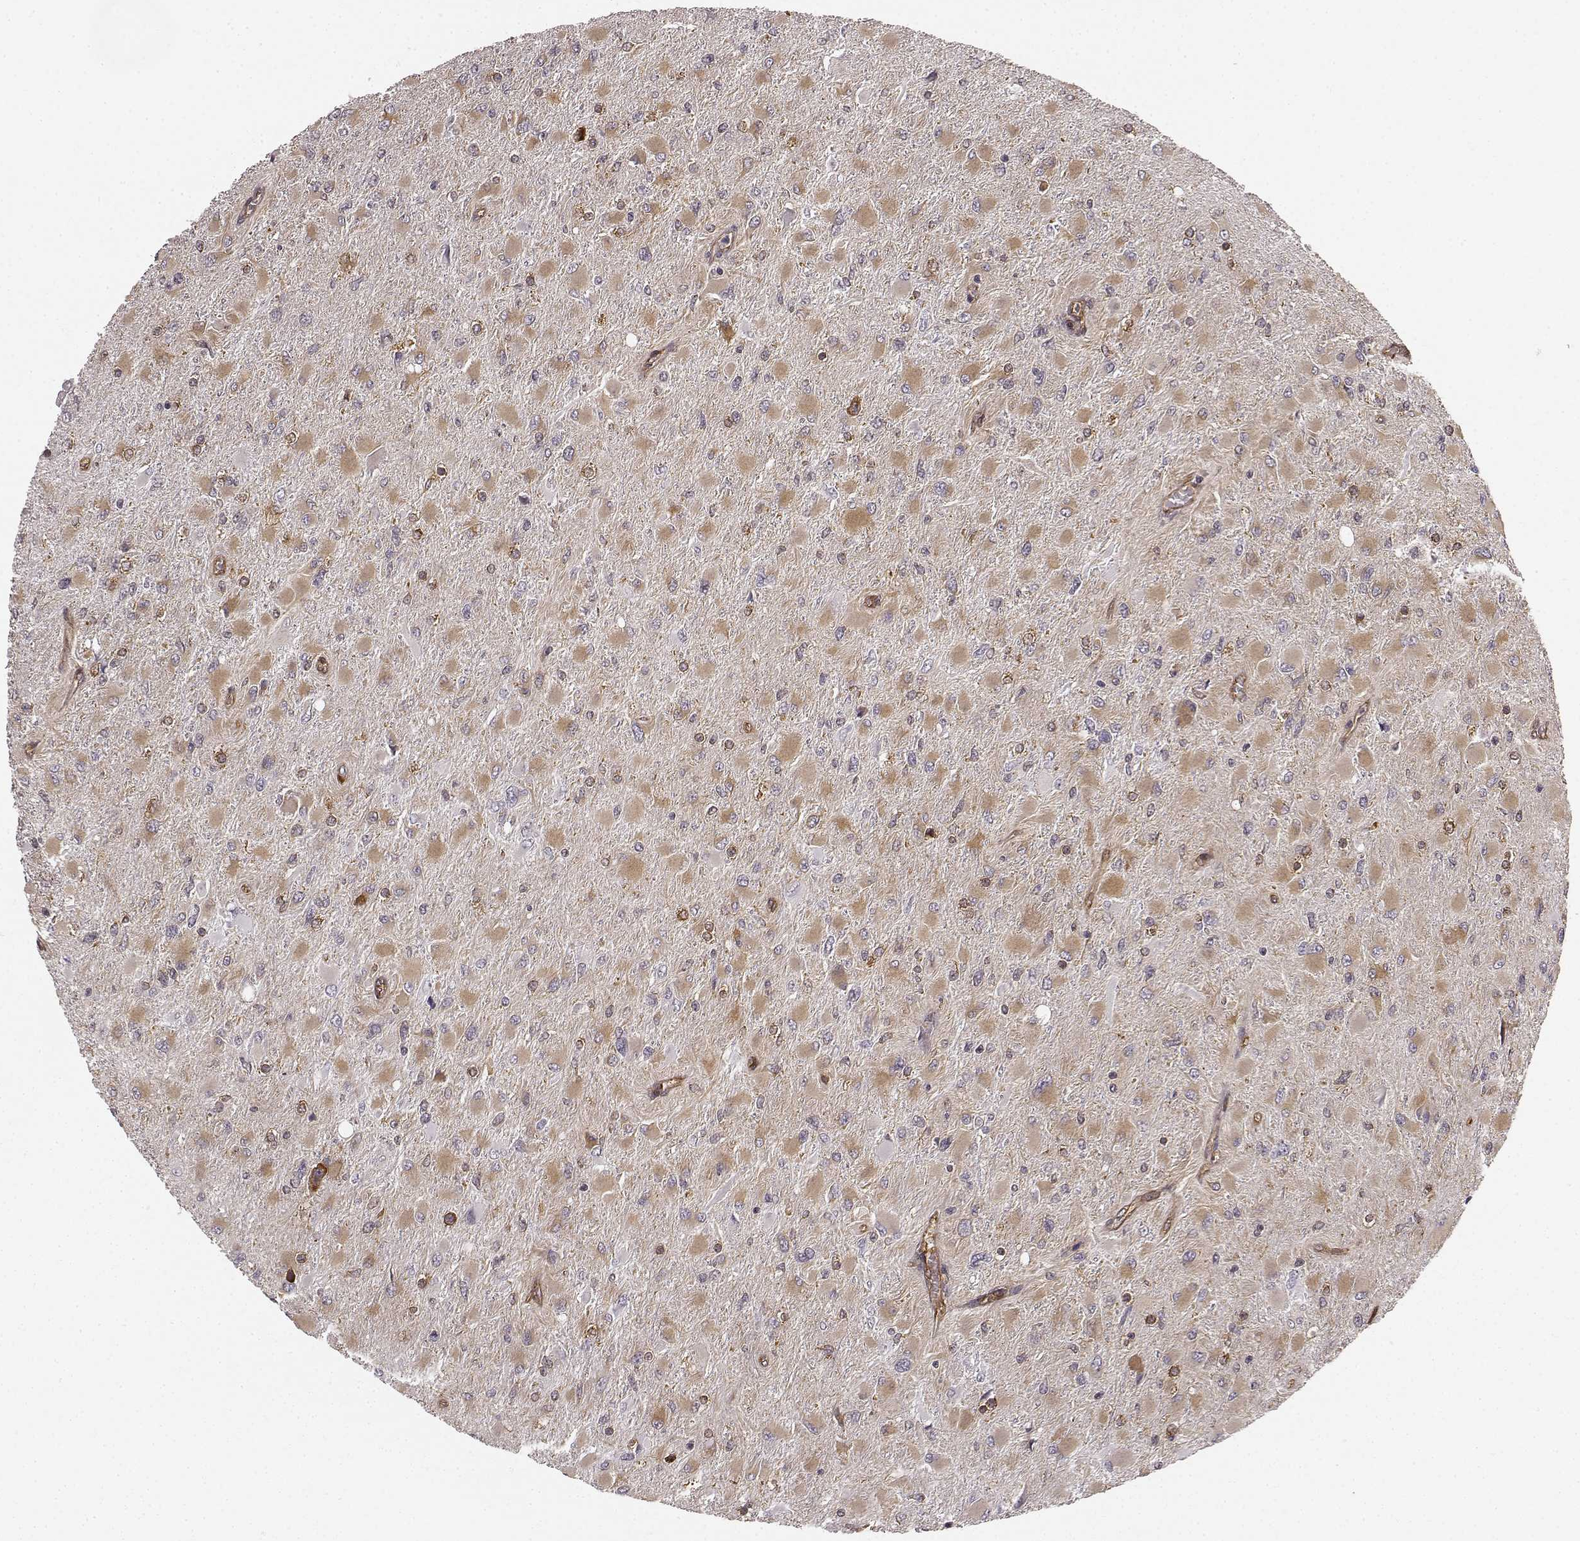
{"staining": {"intensity": "weak", "quantity": ">75%", "location": "cytoplasmic/membranous"}, "tissue": "glioma", "cell_type": "Tumor cells", "image_type": "cancer", "snomed": [{"axis": "morphology", "description": "Glioma, malignant, High grade"}, {"axis": "topography", "description": "Cerebral cortex"}], "caption": "Protein staining by IHC reveals weak cytoplasmic/membranous positivity in about >75% of tumor cells in glioma. The staining was performed using DAB (3,3'-diaminobenzidine) to visualize the protein expression in brown, while the nuclei were stained in blue with hematoxylin (Magnification: 20x).", "gene": "TMEM14A", "patient": {"sex": "female", "age": 36}}